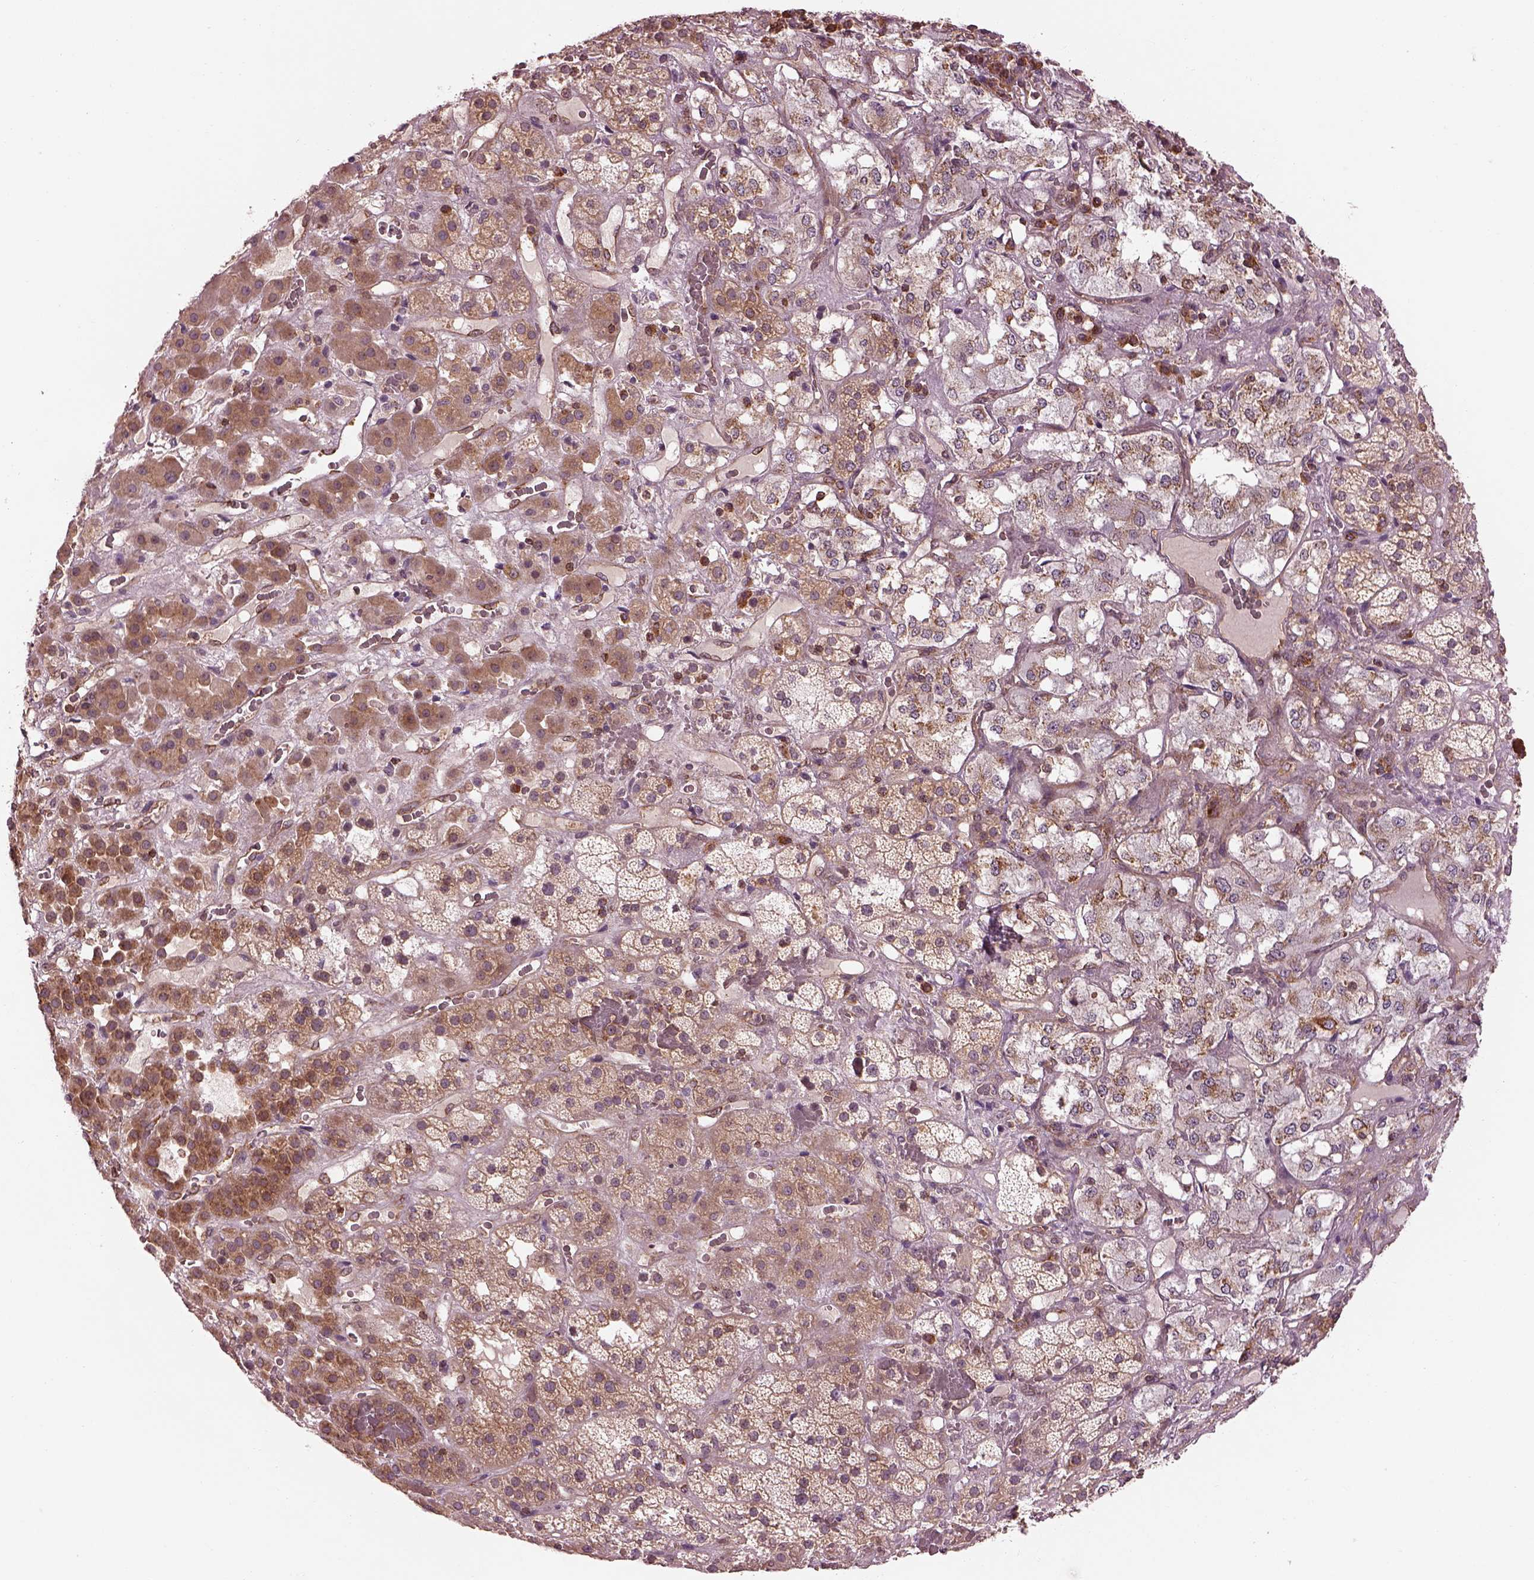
{"staining": {"intensity": "moderate", "quantity": ">75%", "location": "cytoplasmic/membranous"}, "tissue": "adrenal gland", "cell_type": "Glandular cells", "image_type": "normal", "snomed": [{"axis": "morphology", "description": "Normal tissue, NOS"}, {"axis": "topography", "description": "Adrenal gland"}], "caption": "High-power microscopy captured an immunohistochemistry photomicrograph of benign adrenal gland, revealing moderate cytoplasmic/membranous positivity in approximately >75% of glandular cells. (DAB (3,3'-diaminobenzidine) IHC, brown staining for protein, blue staining for nuclei).", "gene": "LSM14A", "patient": {"sex": "male", "age": 57}}